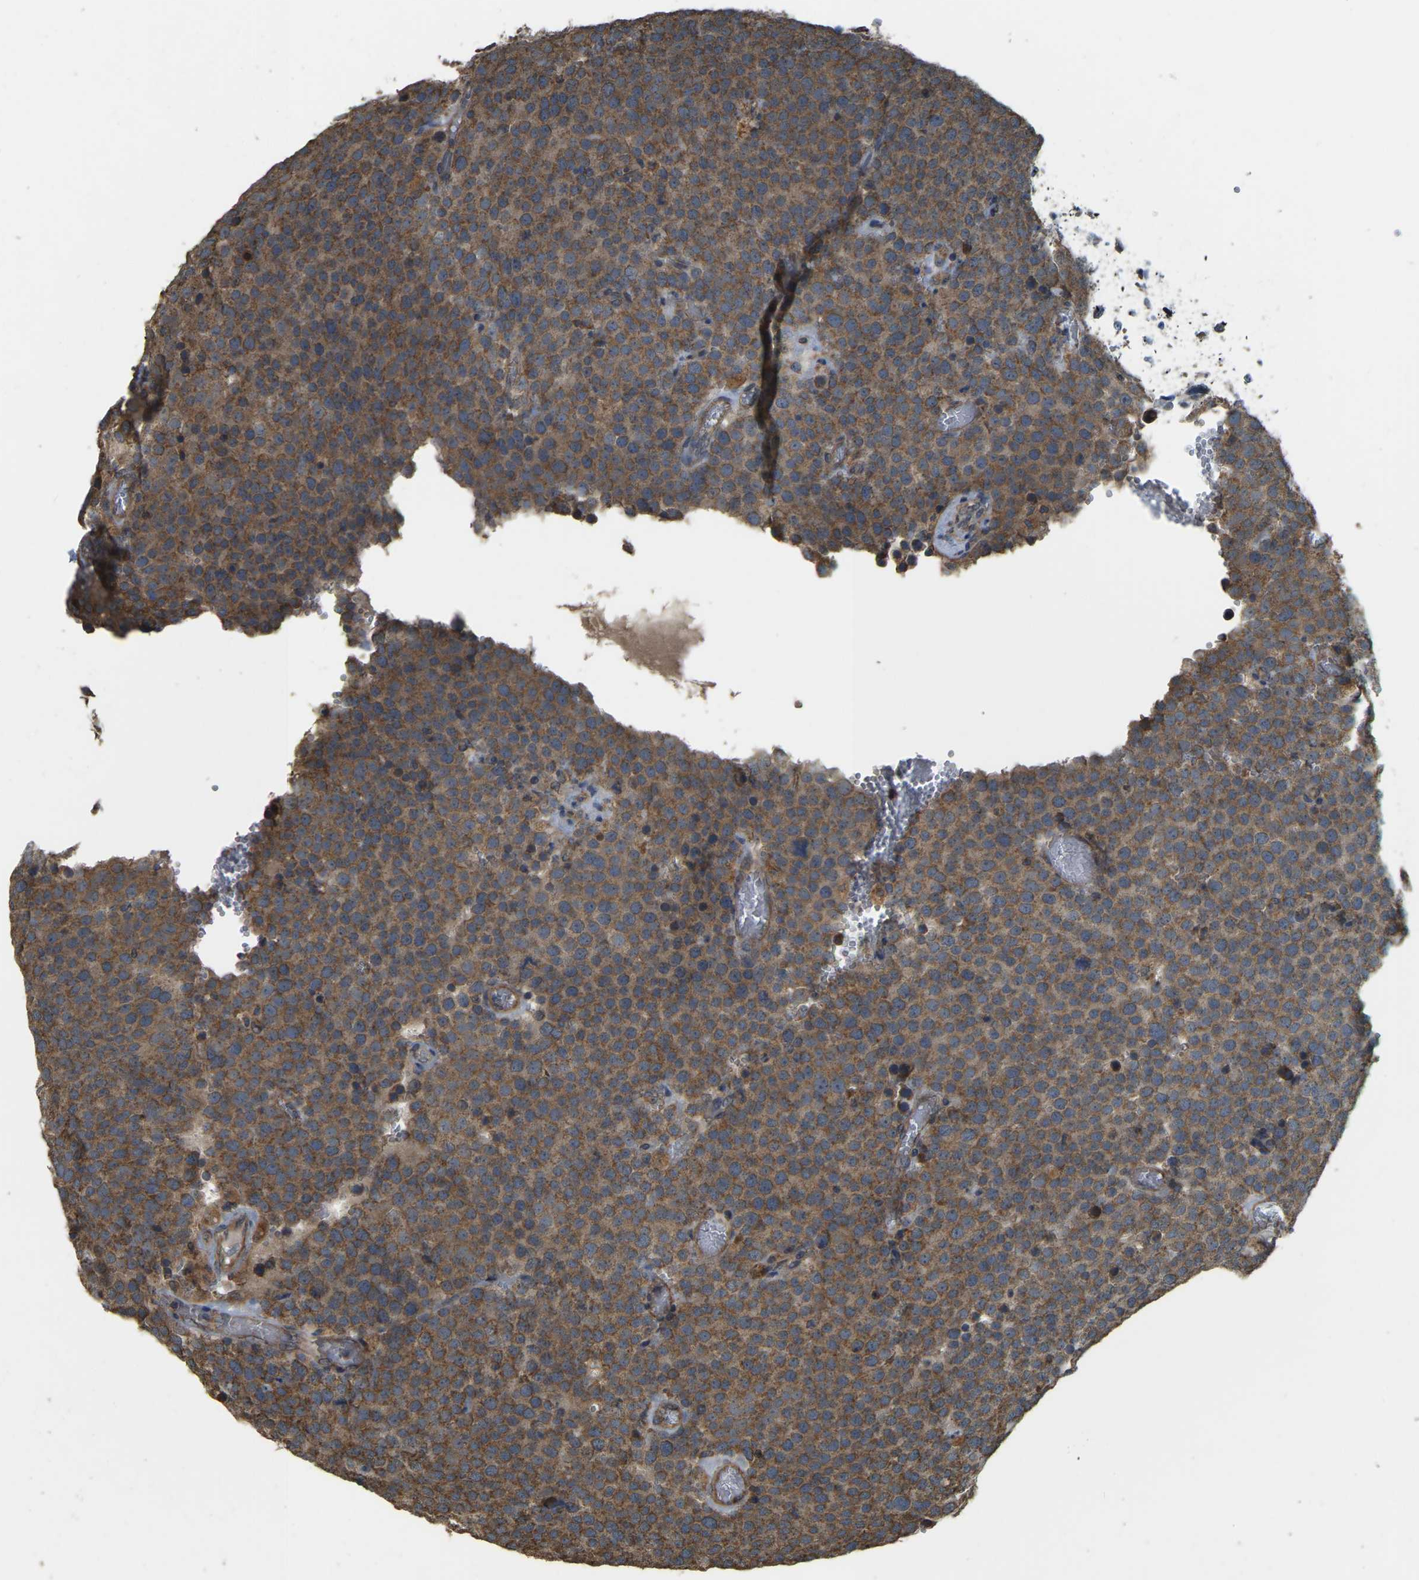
{"staining": {"intensity": "moderate", "quantity": ">75%", "location": "cytoplasmic/membranous"}, "tissue": "testis cancer", "cell_type": "Tumor cells", "image_type": "cancer", "snomed": [{"axis": "morphology", "description": "Normal tissue, NOS"}, {"axis": "morphology", "description": "Seminoma, NOS"}, {"axis": "topography", "description": "Testis"}], "caption": "This histopathology image displays IHC staining of testis seminoma, with medium moderate cytoplasmic/membranous staining in approximately >75% of tumor cells.", "gene": "GNG2", "patient": {"sex": "male", "age": 71}}